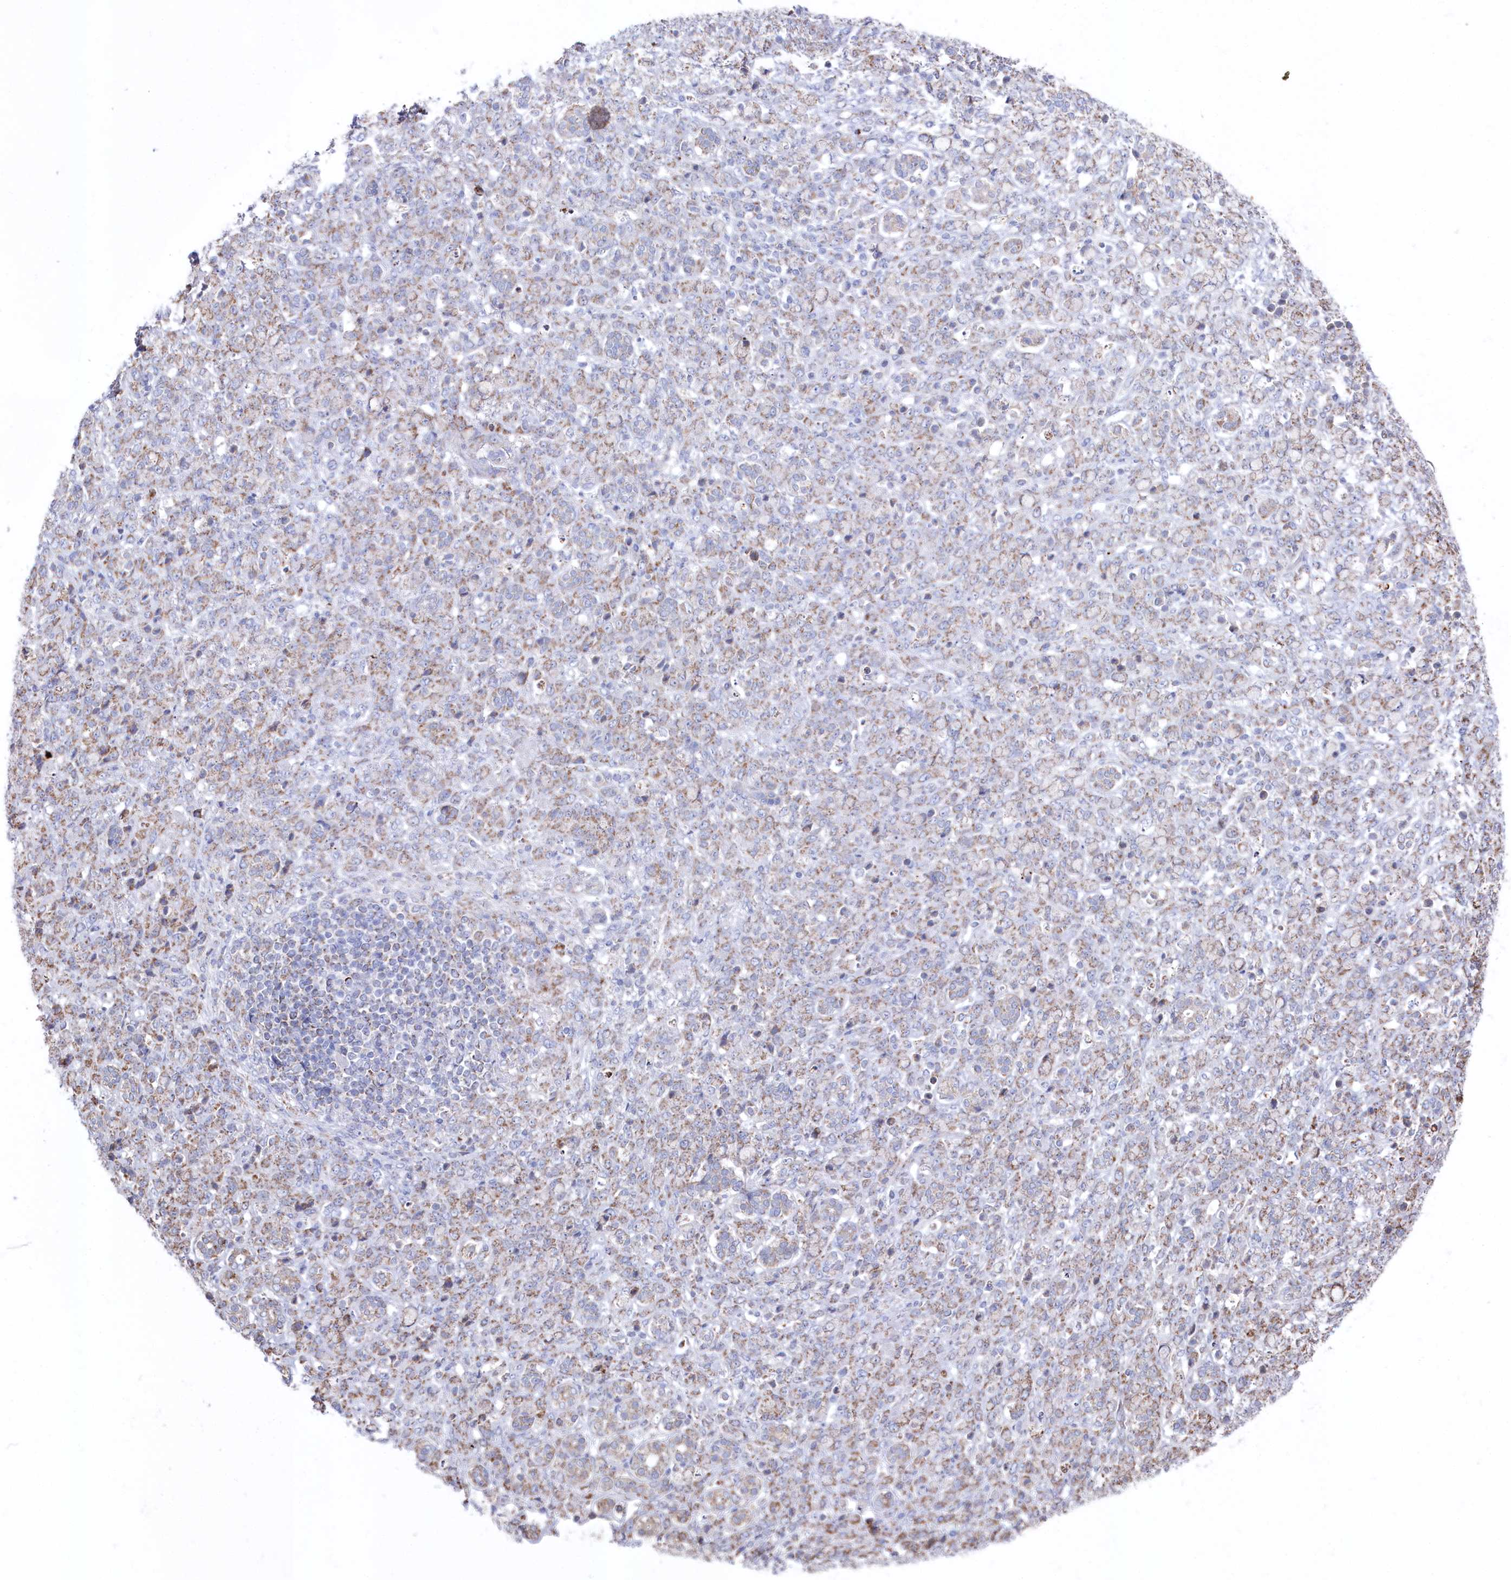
{"staining": {"intensity": "weak", "quantity": ">75%", "location": "cytoplasmic/membranous"}, "tissue": "stomach cancer", "cell_type": "Tumor cells", "image_type": "cancer", "snomed": [{"axis": "morphology", "description": "Adenocarcinoma, NOS"}, {"axis": "topography", "description": "Stomach"}], "caption": "IHC image of human stomach cancer (adenocarcinoma) stained for a protein (brown), which demonstrates low levels of weak cytoplasmic/membranous staining in about >75% of tumor cells.", "gene": "GLS2", "patient": {"sex": "female", "age": 79}}